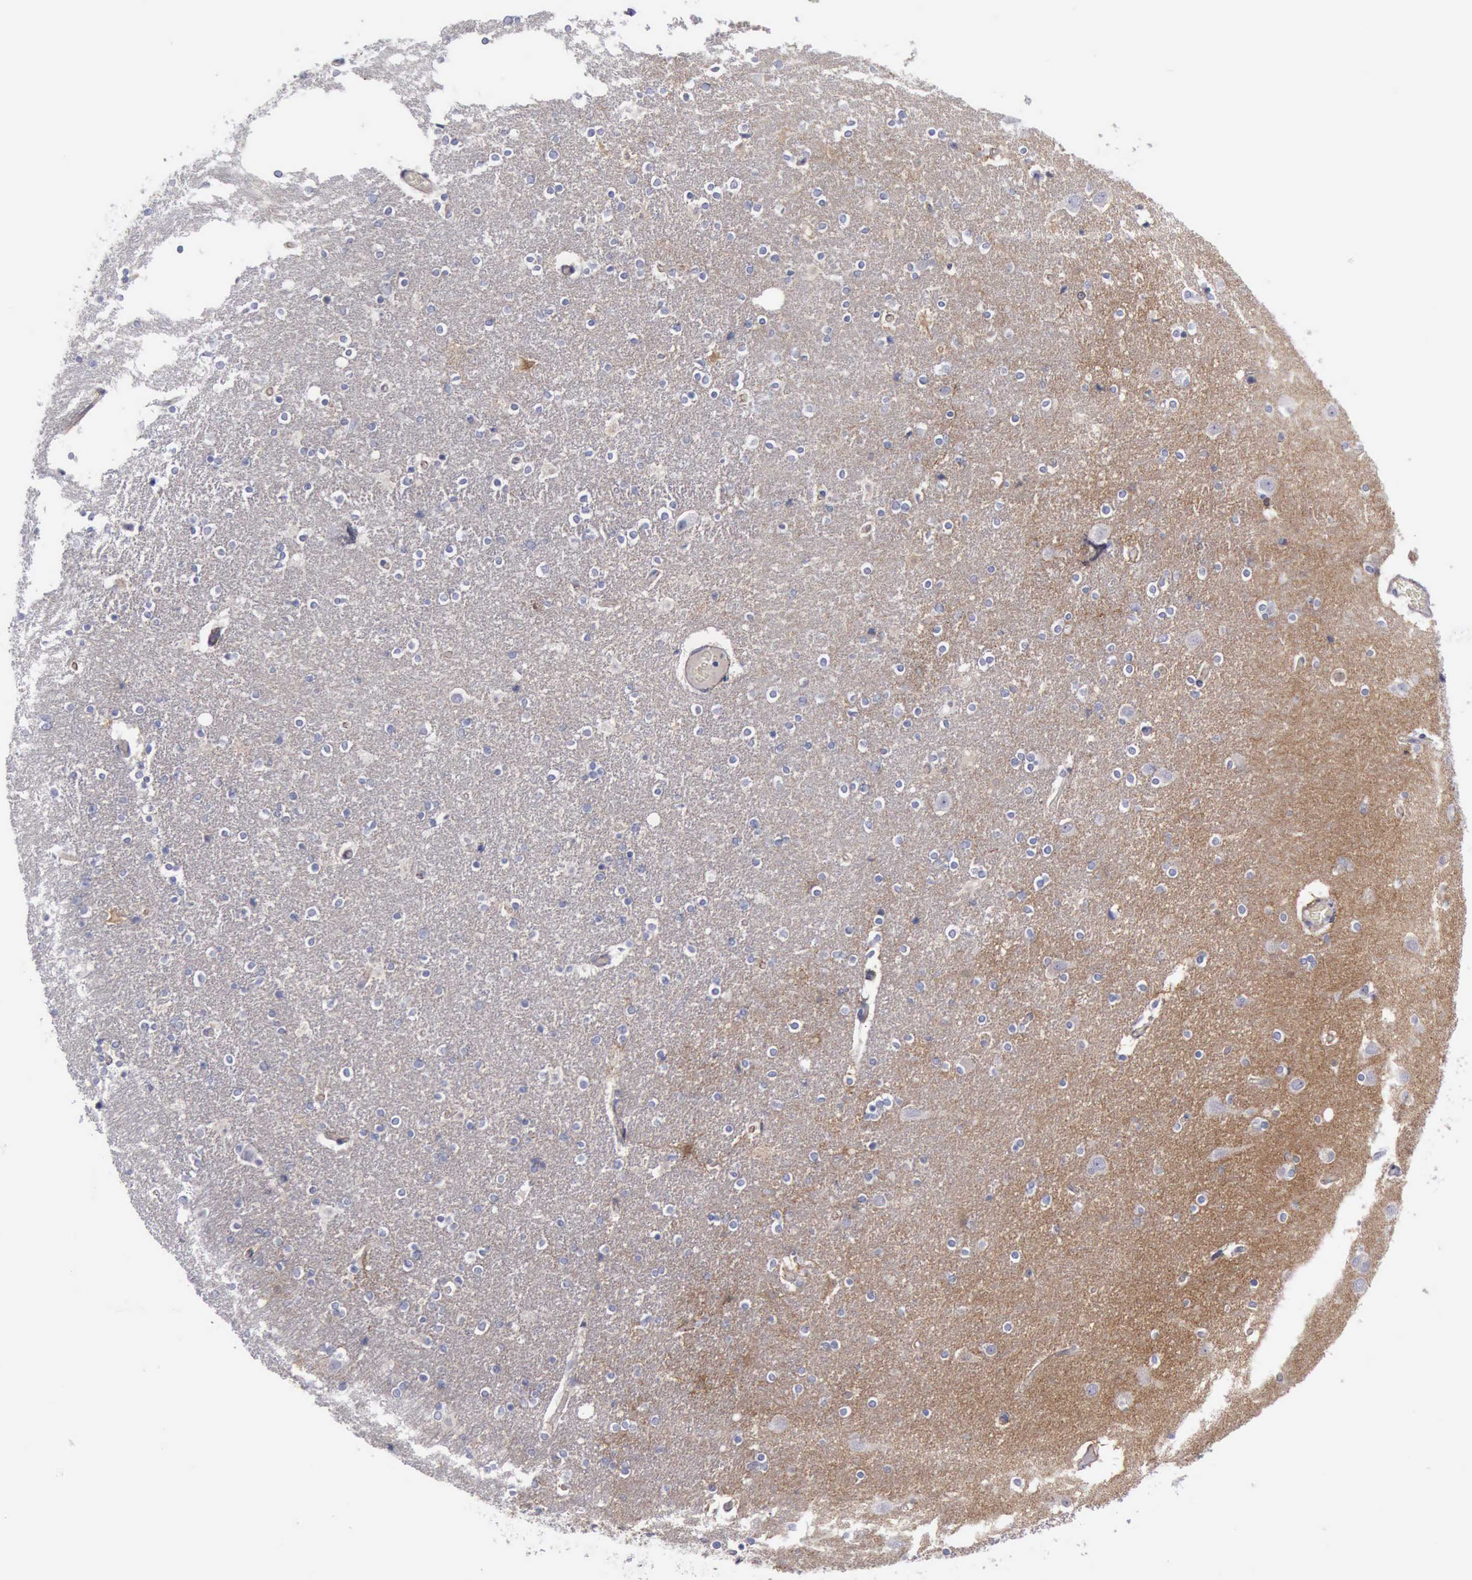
{"staining": {"intensity": "negative", "quantity": "none", "location": "none"}, "tissue": "caudate", "cell_type": "Glial cells", "image_type": "normal", "snomed": [{"axis": "morphology", "description": "Normal tissue, NOS"}, {"axis": "topography", "description": "Lateral ventricle wall"}], "caption": "High power microscopy histopathology image of an immunohistochemistry histopathology image of benign caudate, revealing no significant positivity in glial cells. (Immunohistochemistry (ihc), brightfield microscopy, high magnification).", "gene": "CDH2", "patient": {"sex": "female", "age": 54}}